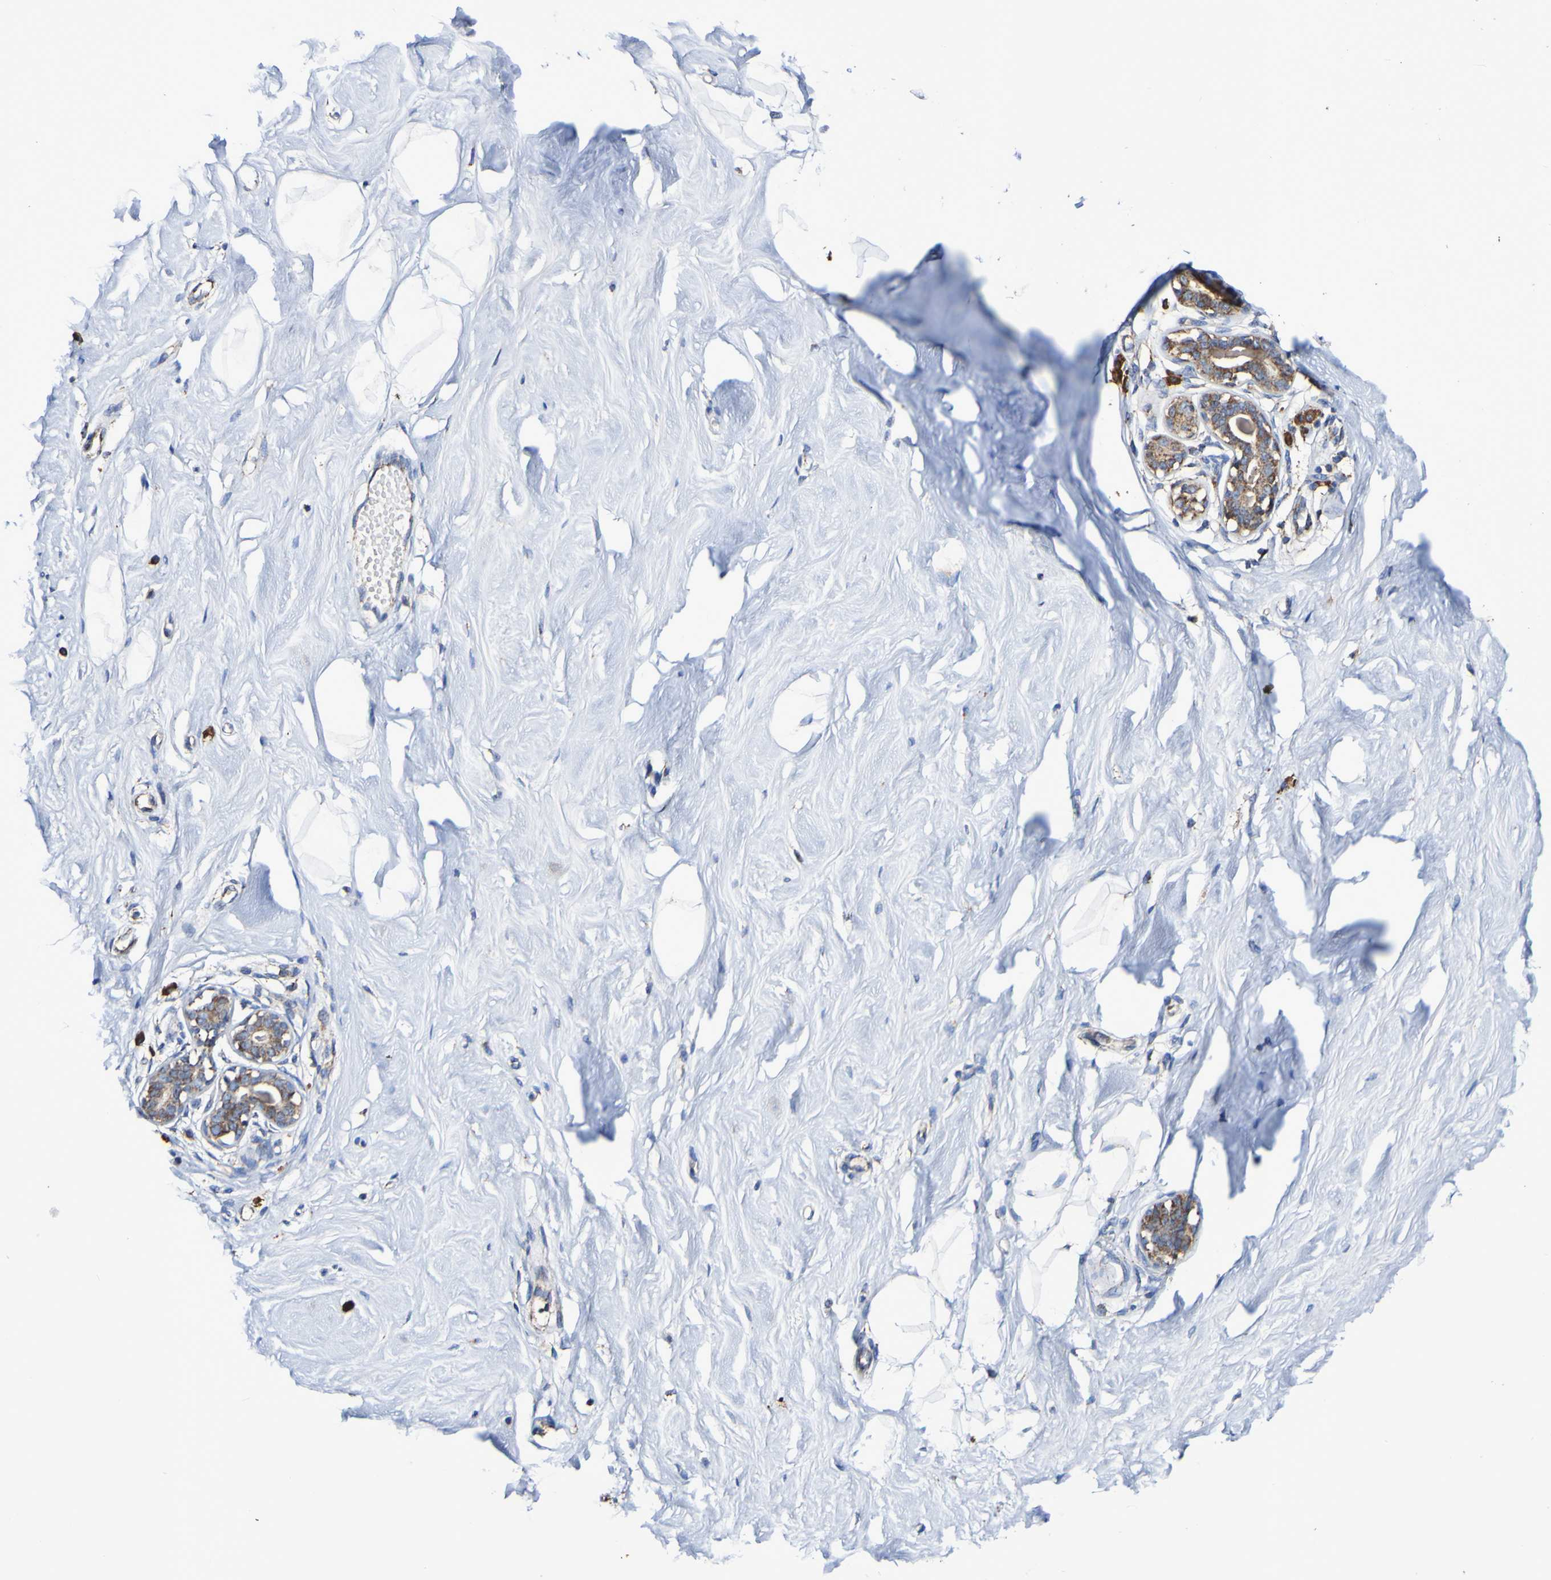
{"staining": {"intensity": "negative", "quantity": "none", "location": "none"}, "tissue": "breast", "cell_type": "Adipocytes", "image_type": "normal", "snomed": [{"axis": "morphology", "description": "Normal tissue, NOS"}, {"axis": "topography", "description": "Breast"}], "caption": "High power microscopy micrograph of an immunohistochemistry photomicrograph of benign breast, revealing no significant staining in adipocytes. (DAB (3,3'-diaminobenzidine) immunohistochemistry with hematoxylin counter stain).", "gene": "IL18R1", "patient": {"sex": "female", "age": 23}}